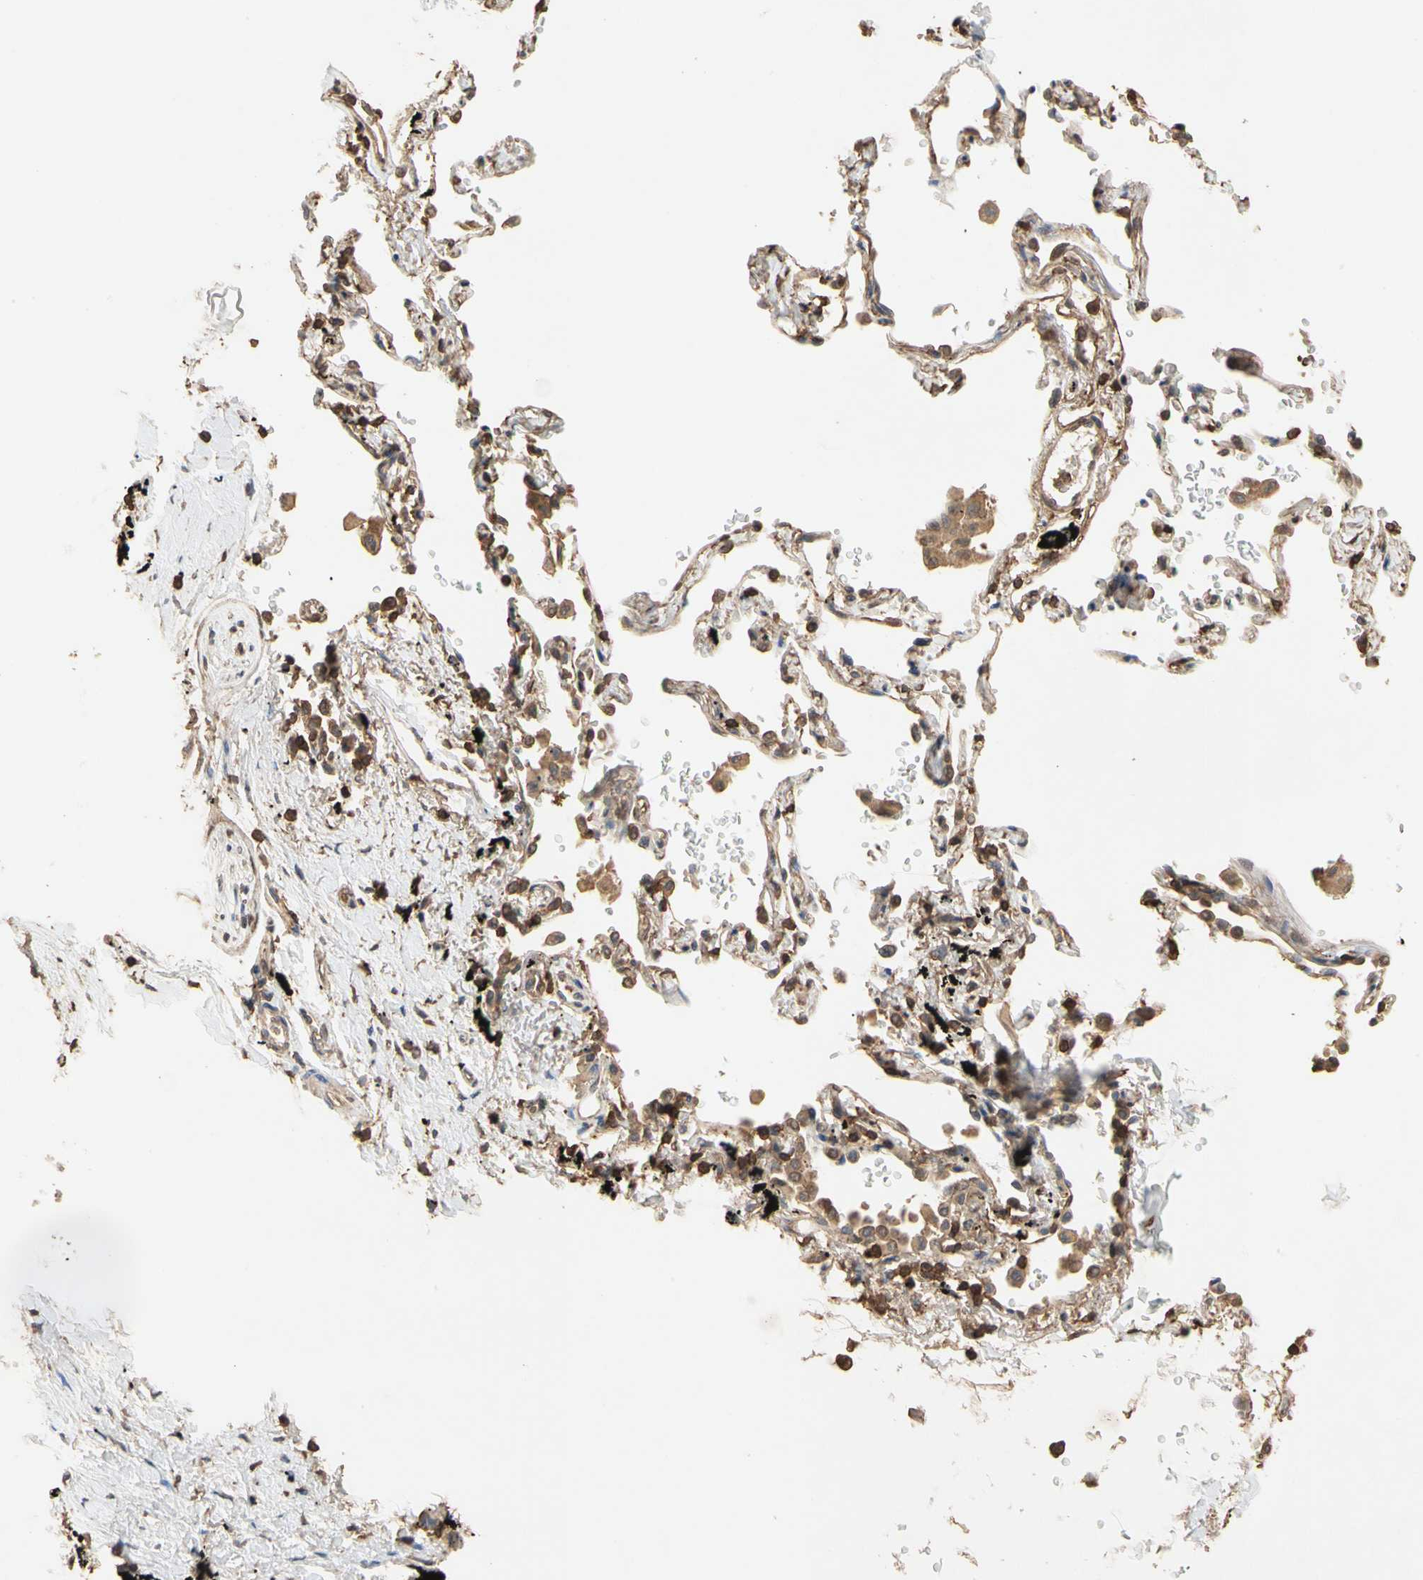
{"staining": {"intensity": "moderate", "quantity": "25%-75%", "location": "cytoplasmic/membranous"}, "tissue": "adipose tissue", "cell_type": "Adipocytes", "image_type": "normal", "snomed": [{"axis": "morphology", "description": "Normal tissue, NOS"}, {"axis": "topography", "description": "Cartilage tissue"}, {"axis": "topography", "description": "Bronchus"}], "caption": "Immunohistochemical staining of normal human adipose tissue exhibits medium levels of moderate cytoplasmic/membranous positivity in approximately 25%-75% of adipocytes. Using DAB (3,3'-diaminobenzidine) (brown) and hematoxylin (blue) stains, captured at high magnification using brightfield microscopy.", "gene": "MAP3K10", "patient": {"sex": "female", "age": 73}}